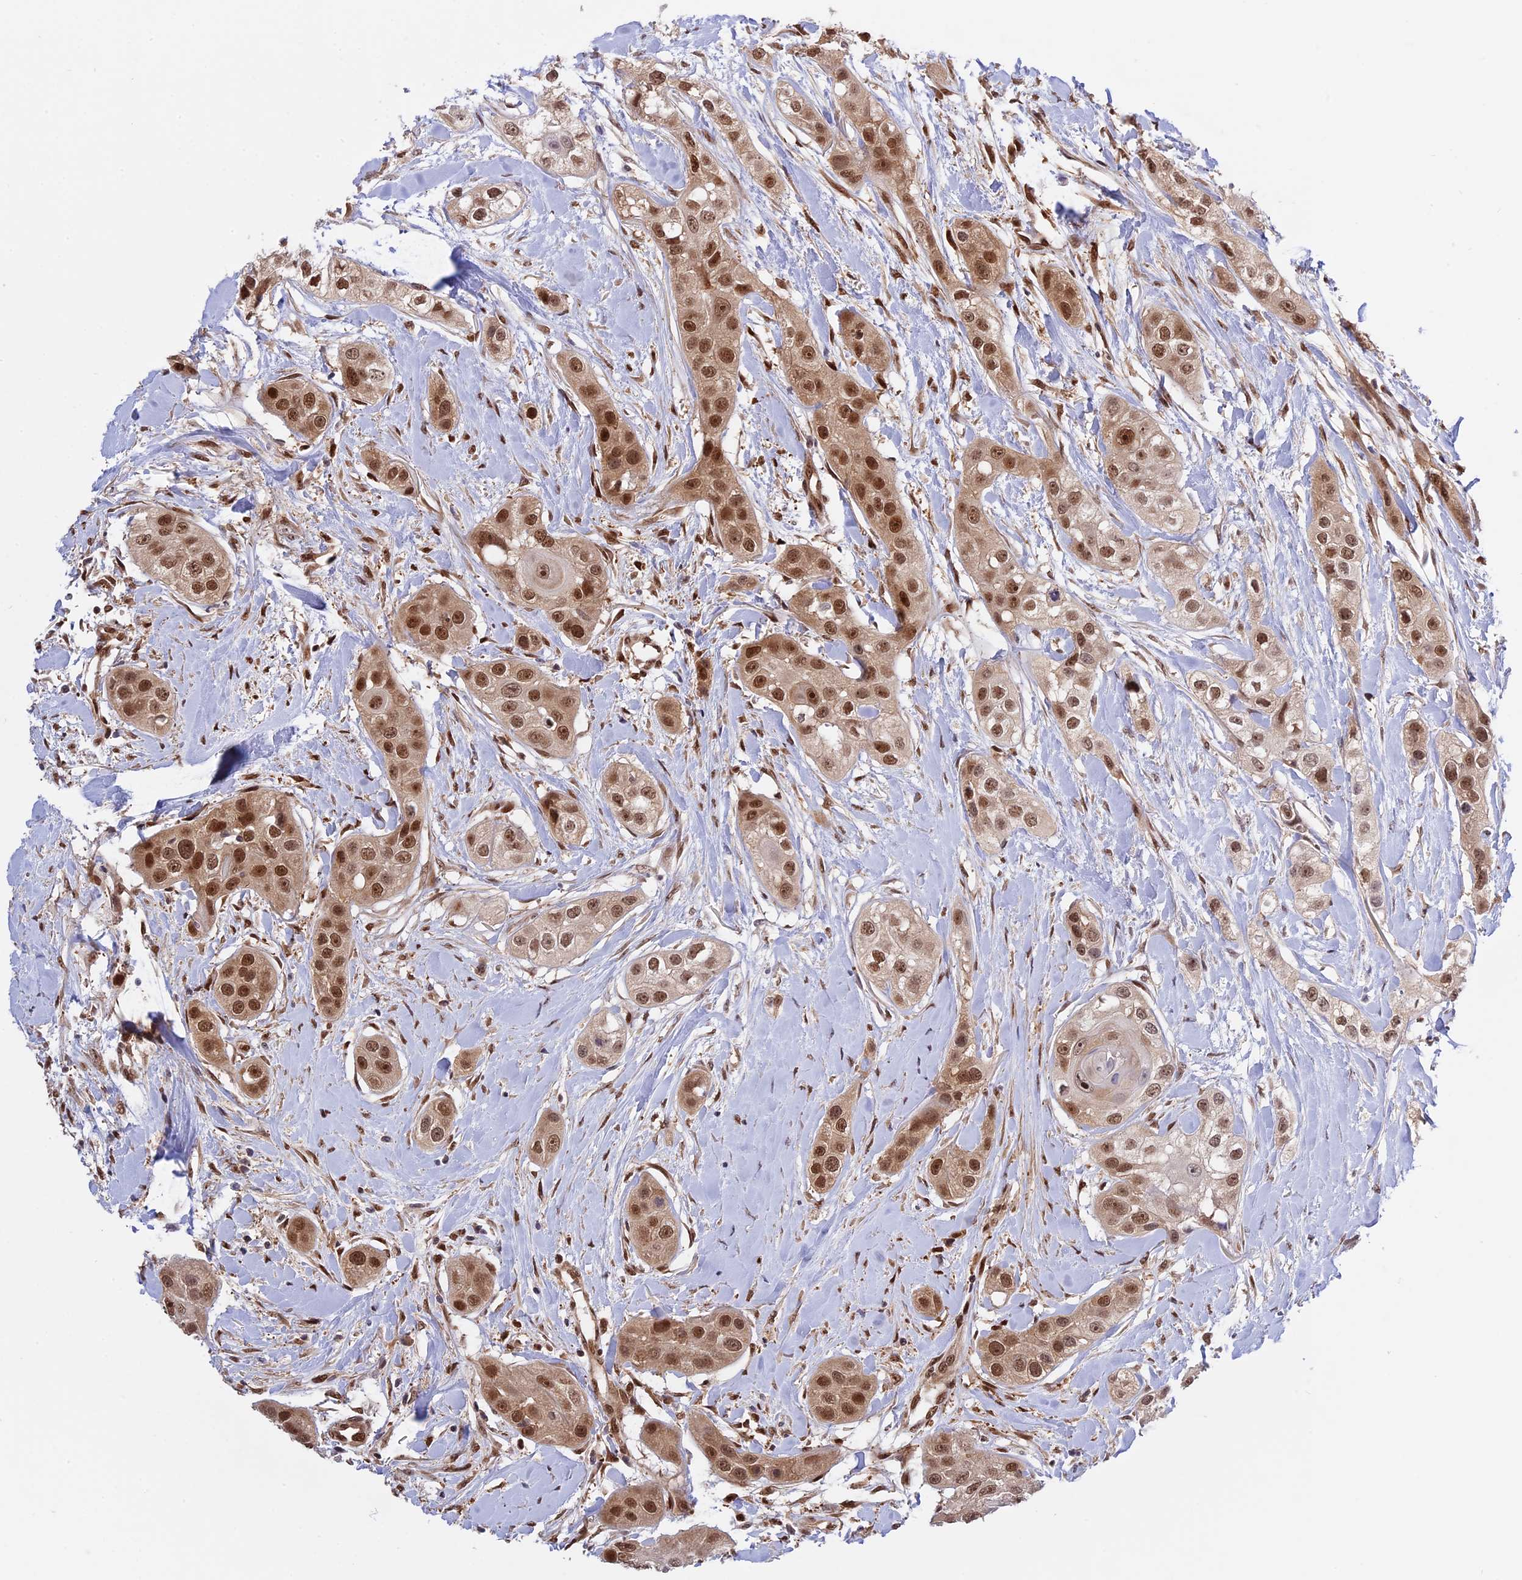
{"staining": {"intensity": "moderate", "quantity": ">75%", "location": "nuclear"}, "tissue": "head and neck cancer", "cell_type": "Tumor cells", "image_type": "cancer", "snomed": [{"axis": "morphology", "description": "Normal tissue, NOS"}, {"axis": "morphology", "description": "Squamous cell carcinoma, NOS"}, {"axis": "topography", "description": "Skeletal muscle"}, {"axis": "topography", "description": "Head-Neck"}], "caption": "Protein staining of squamous cell carcinoma (head and neck) tissue demonstrates moderate nuclear expression in about >75% of tumor cells. The staining was performed using DAB (3,3'-diaminobenzidine) to visualize the protein expression in brown, while the nuclei were stained in blue with hematoxylin (Magnification: 20x).", "gene": "ZNF428", "patient": {"sex": "male", "age": 51}}